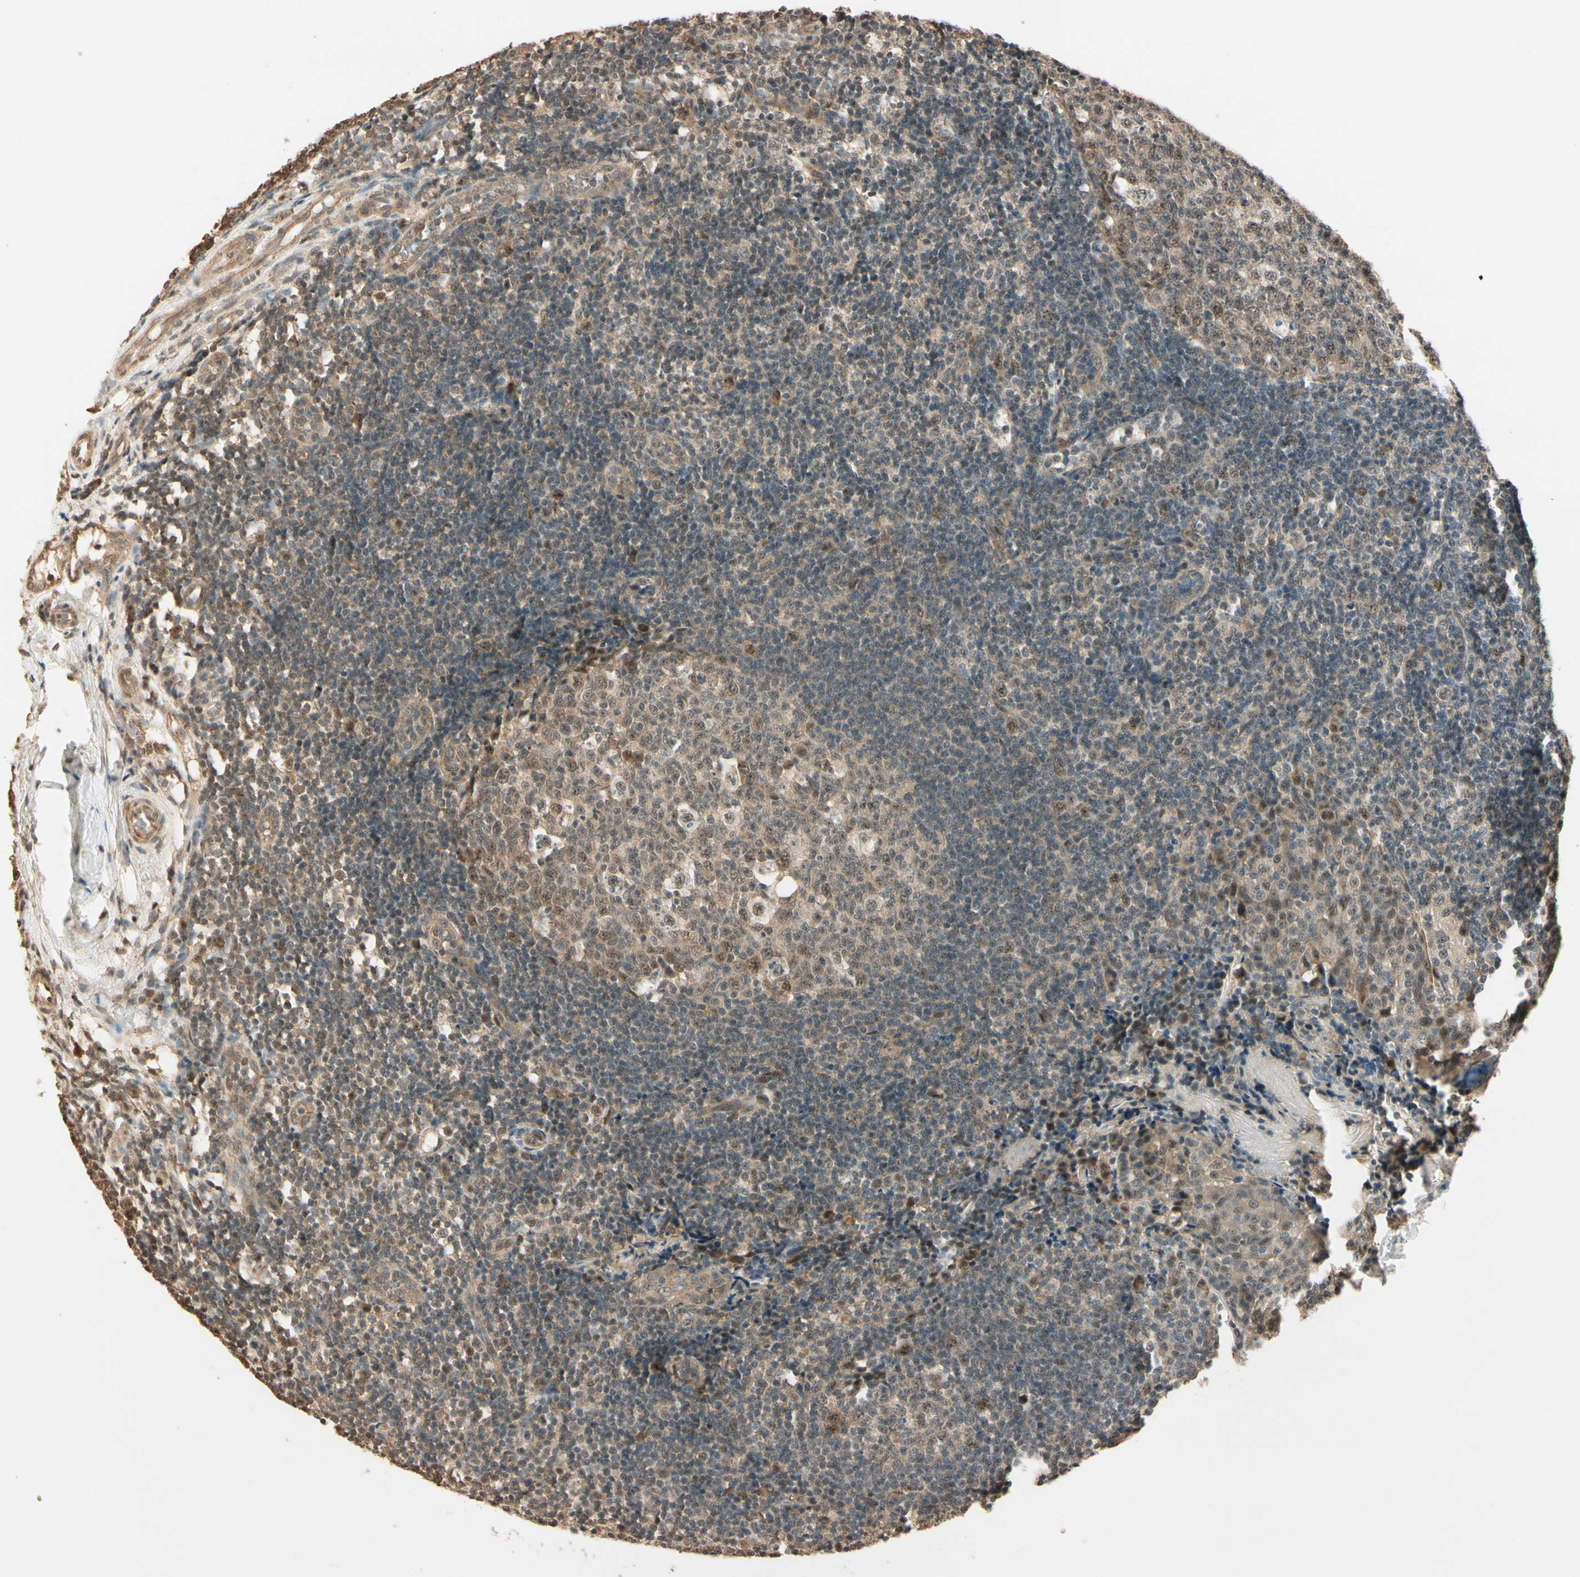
{"staining": {"intensity": "weak", "quantity": ">75%", "location": "cytoplasmic/membranous,nuclear"}, "tissue": "tonsil", "cell_type": "Germinal center cells", "image_type": "normal", "snomed": [{"axis": "morphology", "description": "Normal tissue, NOS"}, {"axis": "topography", "description": "Tonsil"}], "caption": "An image showing weak cytoplasmic/membranous,nuclear expression in about >75% of germinal center cells in unremarkable tonsil, as visualized by brown immunohistochemical staining.", "gene": "MCPH1", "patient": {"sex": "female", "age": 19}}